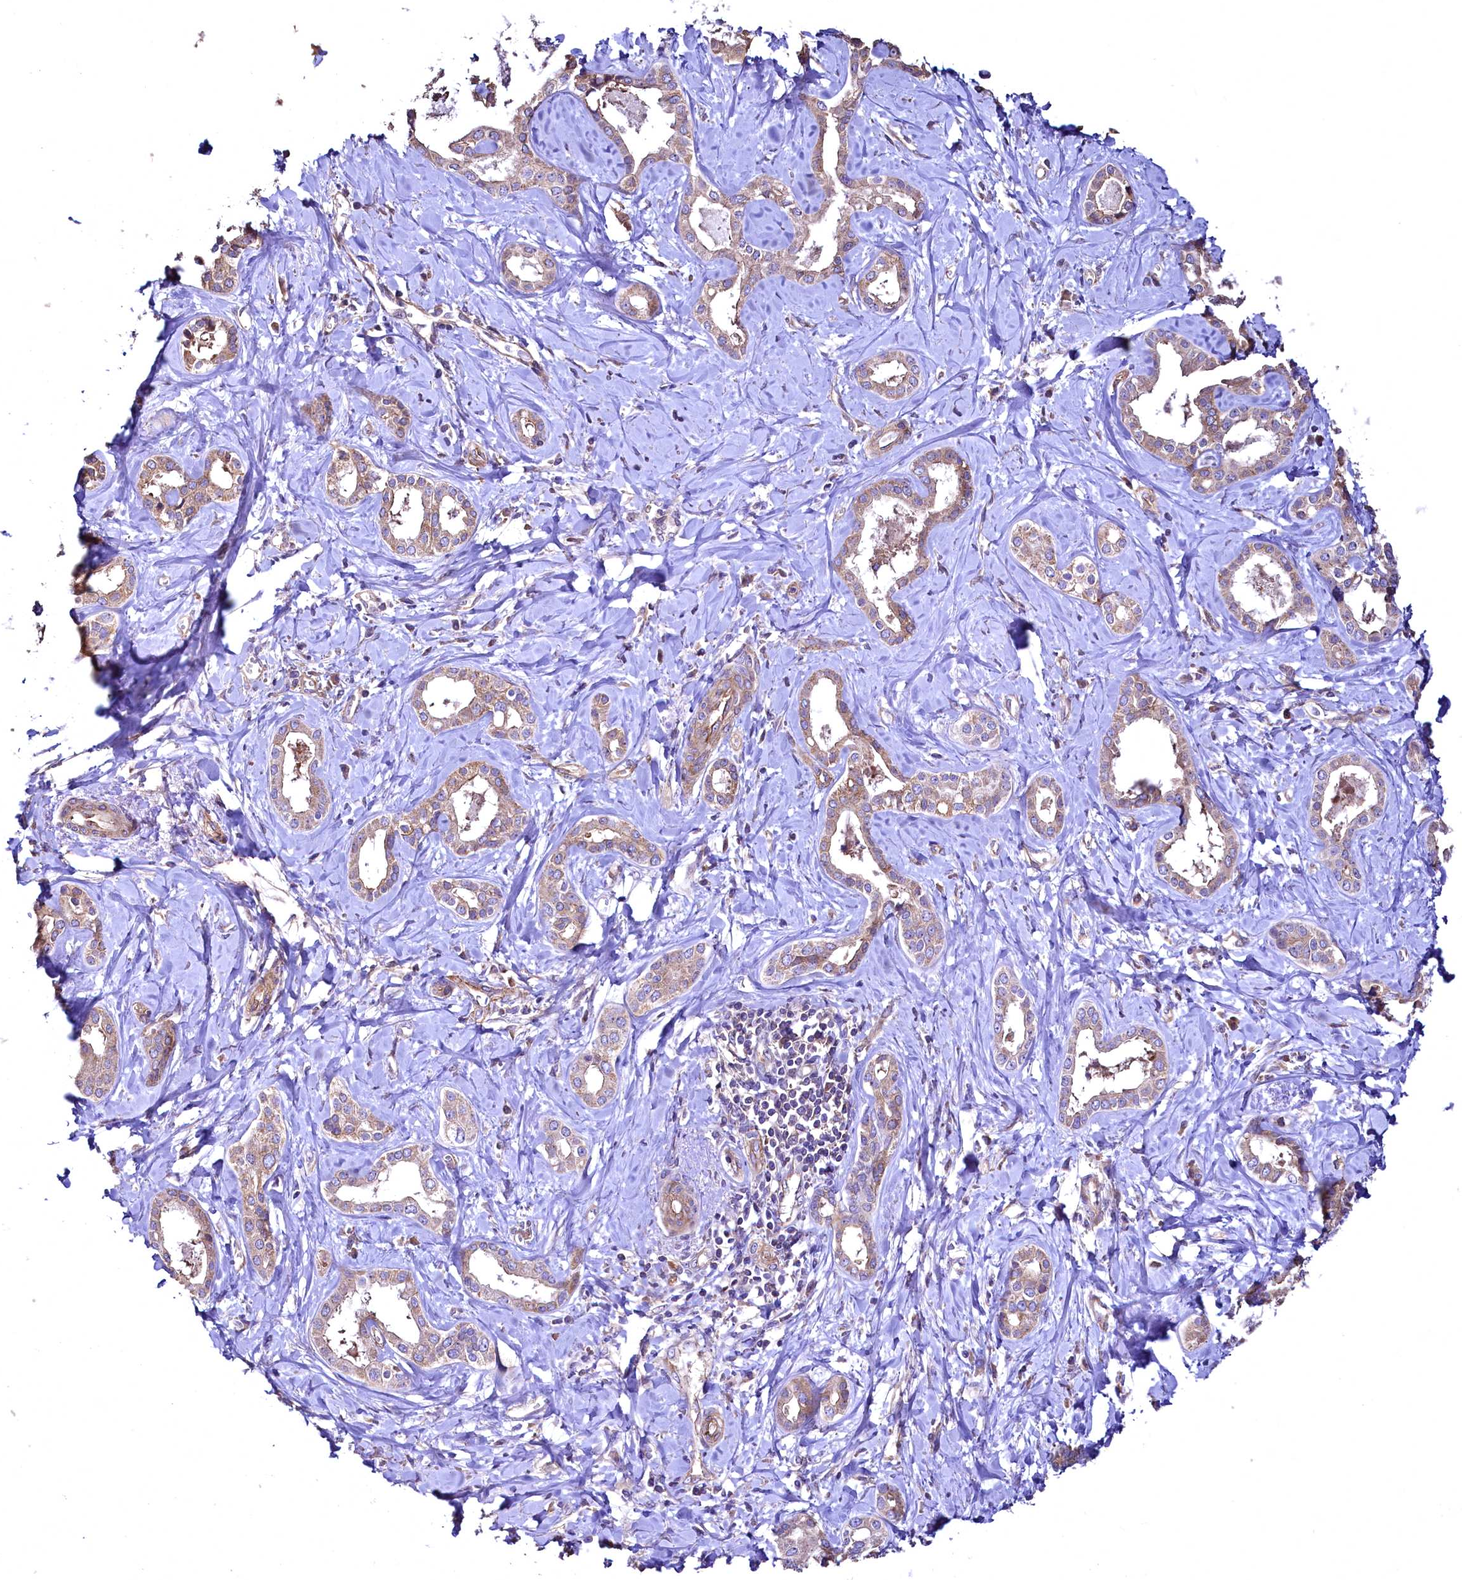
{"staining": {"intensity": "moderate", "quantity": ">75%", "location": "cytoplasmic/membranous"}, "tissue": "liver cancer", "cell_type": "Tumor cells", "image_type": "cancer", "snomed": [{"axis": "morphology", "description": "Cholangiocarcinoma"}, {"axis": "topography", "description": "Liver"}], "caption": "Immunohistochemical staining of human liver cholangiocarcinoma exhibits medium levels of moderate cytoplasmic/membranous protein positivity in about >75% of tumor cells. (DAB IHC with brightfield microscopy, high magnification).", "gene": "TBCEL", "patient": {"sex": "female", "age": 77}}